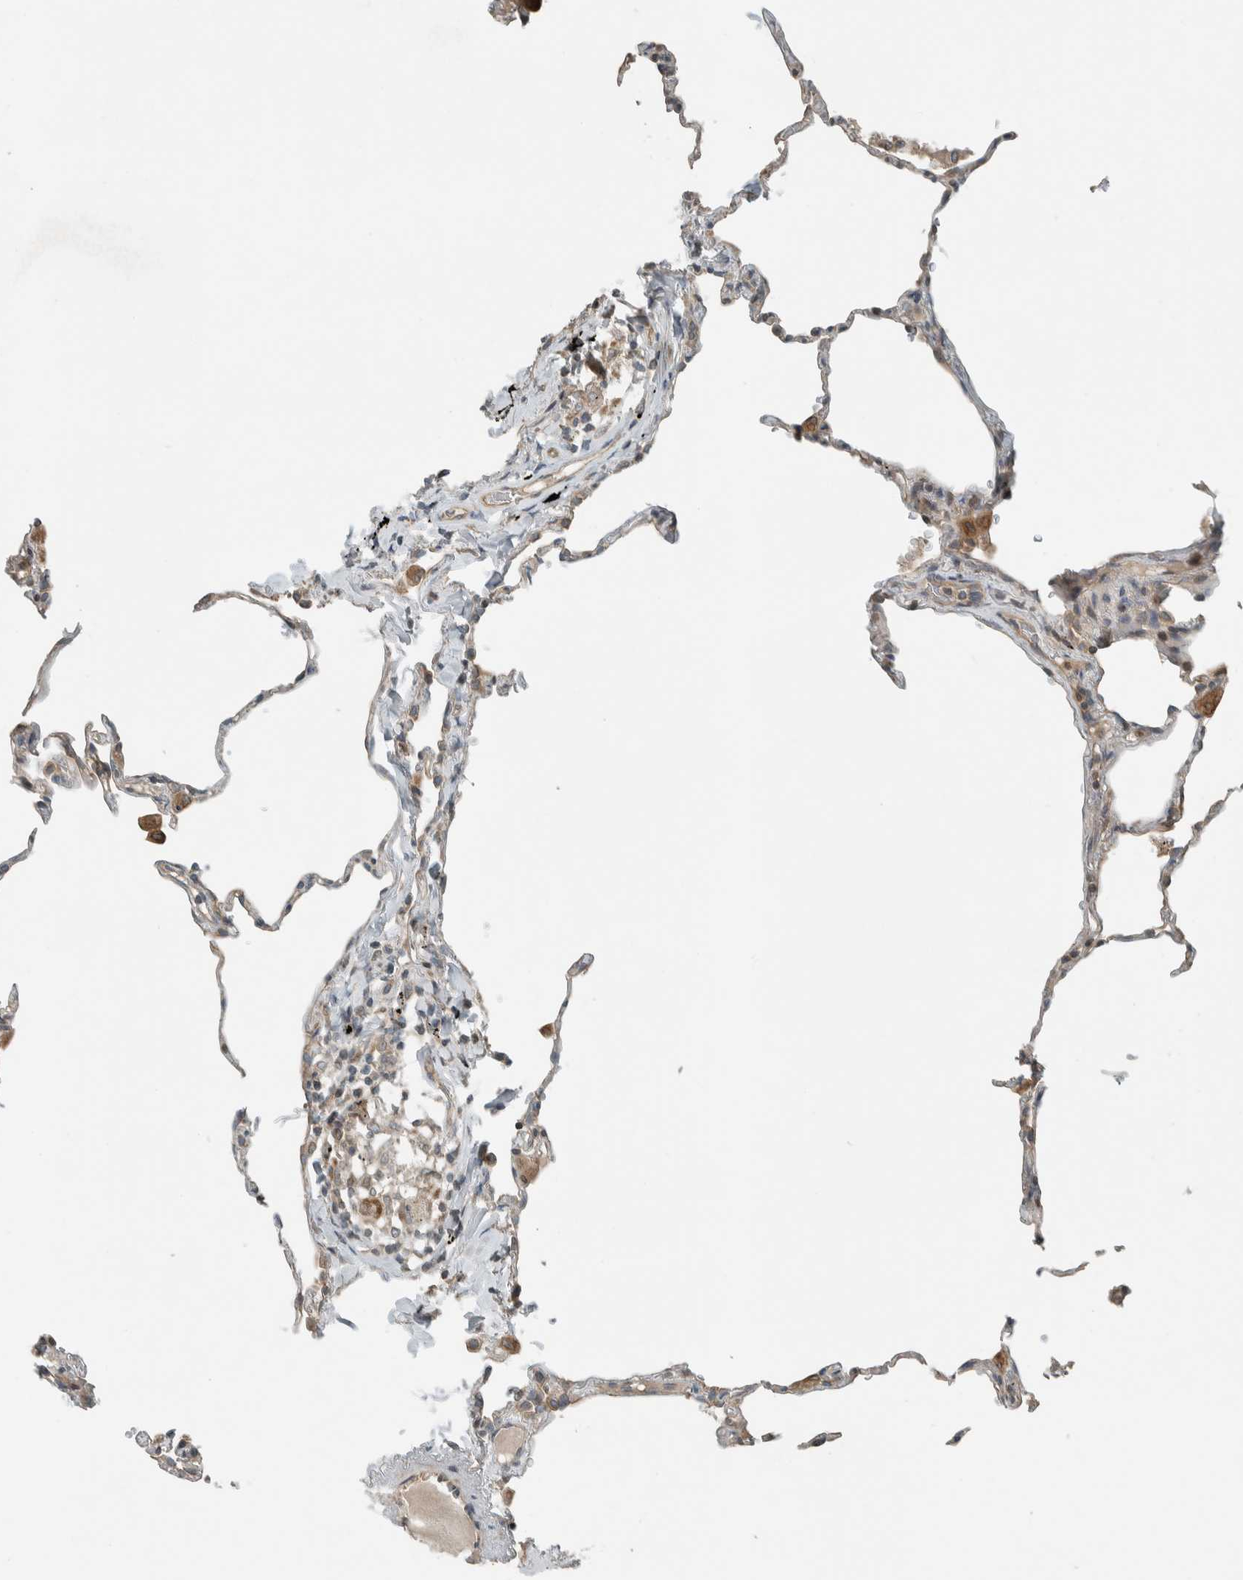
{"staining": {"intensity": "weak", "quantity": "<25%", "location": "cytoplasmic/membranous"}, "tissue": "lung", "cell_type": "Alveolar cells", "image_type": "normal", "snomed": [{"axis": "morphology", "description": "Normal tissue, NOS"}, {"axis": "topography", "description": "Lung"}], "caption": "High power microscopy image of an immunohistochemistry (IHC) photomicrograph of benign lung, revealing no significant positivity in alveolar cells. (Immunohistochemistry, brightfield microscopy, high magnification).", "gene": "SEL1L", "patient": {"sex": "male", "age": 59}}